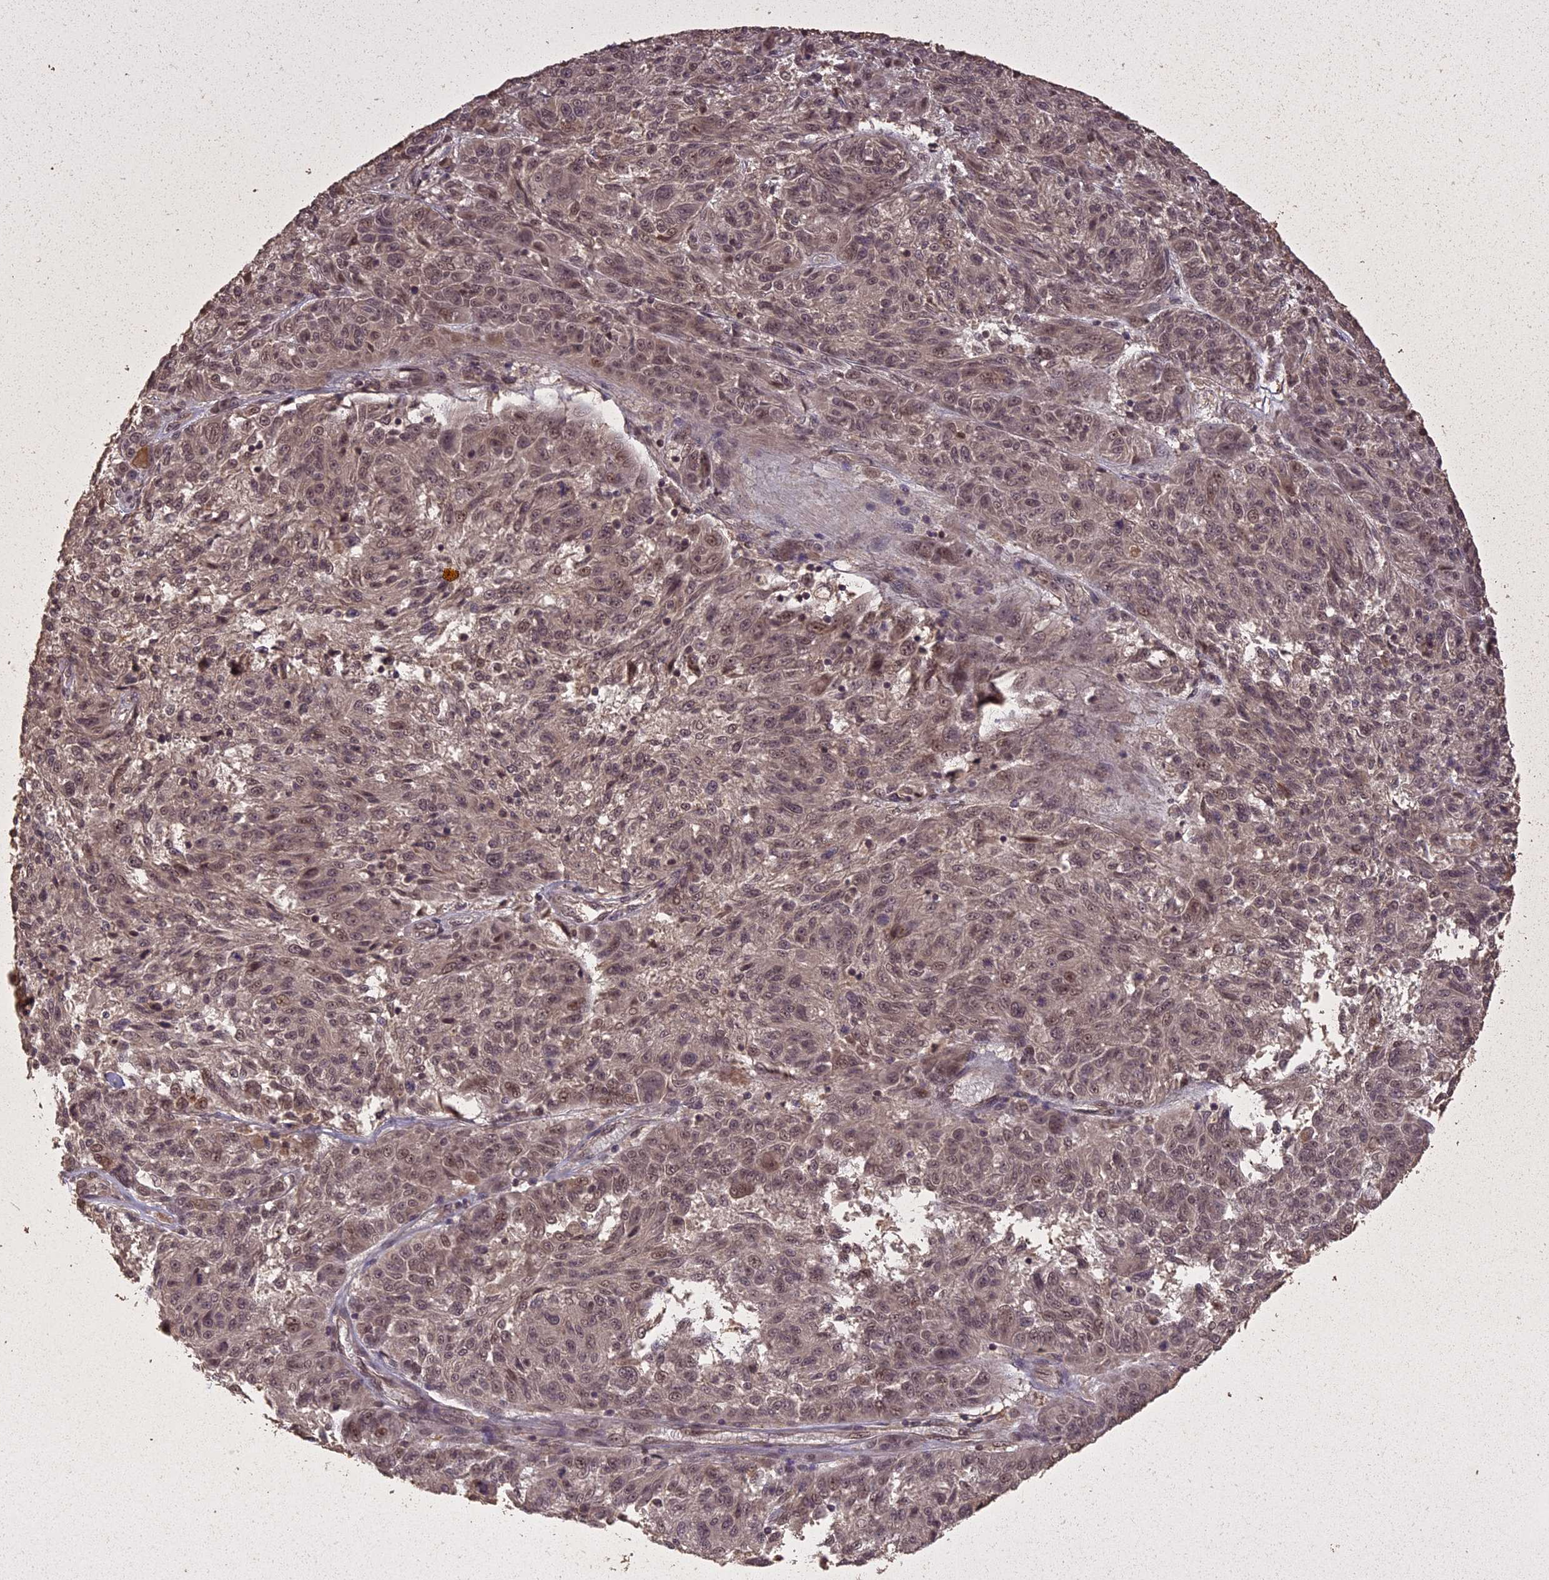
{"staining": {"intensity": "moderate", "quantity": ">75%", "location": "nuclear"}, "tissue": "melanoma", "cell_type": "Tumor cells", "image_type": "cancer", "snomed": [{"axis": "morphology", "description": "Malignant melanoma, NOS"}, {"axis": "topography", "description": "Skin"}], "caption": "Protein staining shows moderate nuclear positivity in approximately >75% of tumor cells in malignant melanoma.", "gene": "LIN37", "patient": {"sex": "male", "age": 53}}